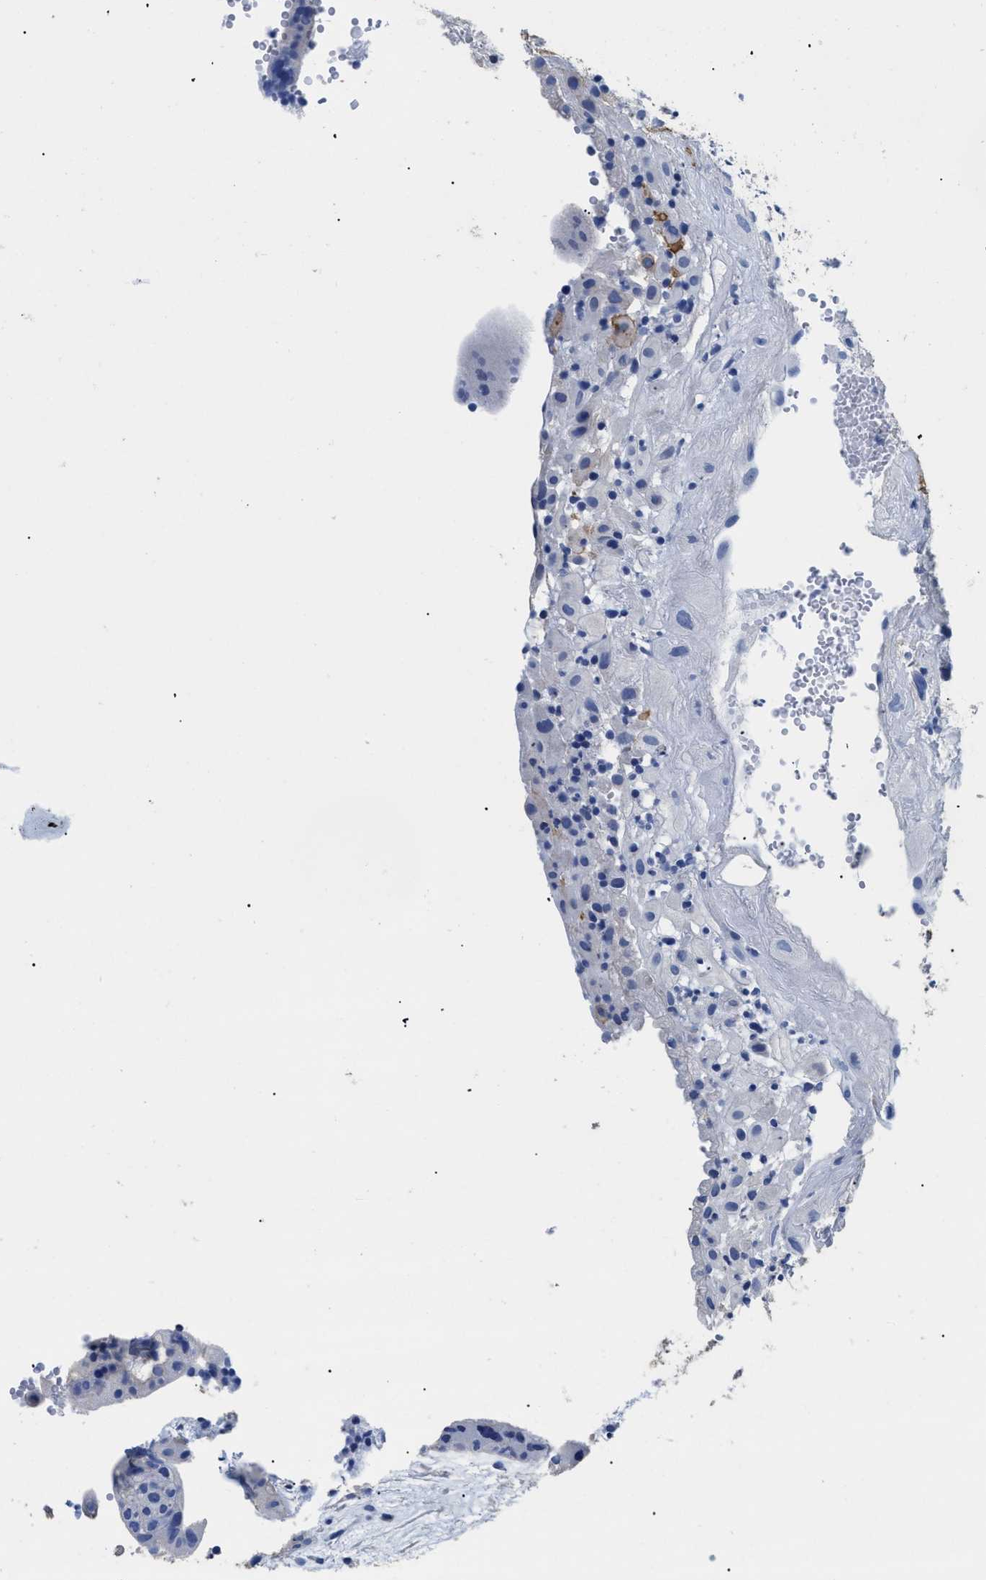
{"staining": {"intensity": "negative", "quantity": "none", "location": "none"}, "tissue": "placenta", "cell_type": "Decidual cells", "image_type": "normal", "snomed": [{"axis": "morphology", "description": "Normal tissue, NOS"}, {"axis": "topography", "description": "Placenta"}], "caption": "DAB (3,3'-diaminobenzidine) immunohistochemical staining of normal human placenta displays no significant positivity in decidual cells.", "gene": "DLC1", "patient": {"sex": "female", "age": 18}}